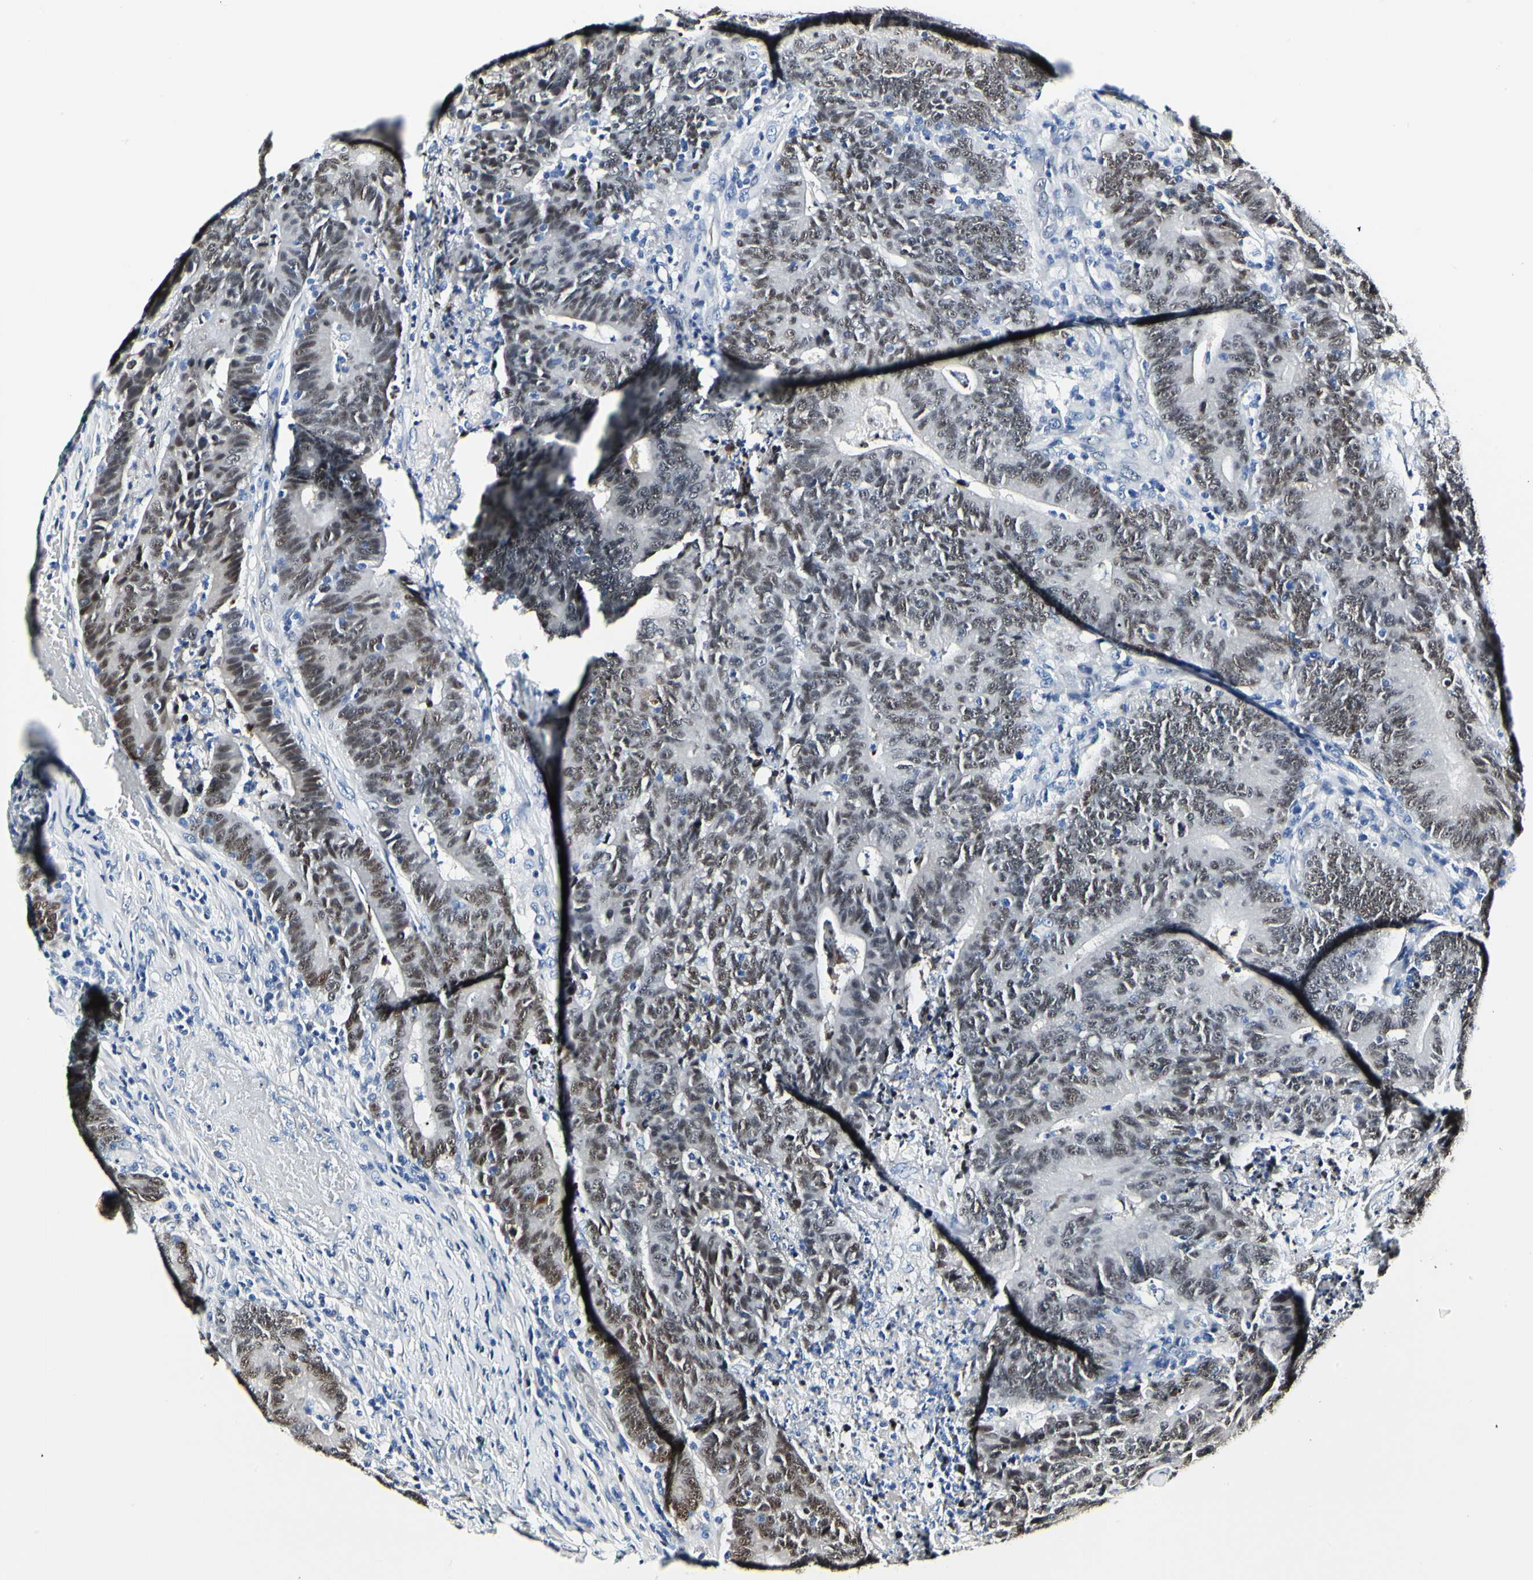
{"staining": {"intensity": "moderate", "quantity": "25%-75%", "location": "nuclear"}, "tissue": "colorectal cancer", "cell_type": "Tumor cells", "image_type": "cancer", "snomed": [{"axis": "morphology", "description": "Normal tissue, NOS"}, {"axis": "morphology", "description": "Adenocarcinoma, NOS"}, {"axis": "topography", "description": "Colon"}], "caption": "Moderate nuclear protein staining is appreciated in approximately 25%-75% of tumor cells in adenocarcinoma (colorectal).", "gene": "NFIA", "patient": {"sex": "female", "age": 75}}